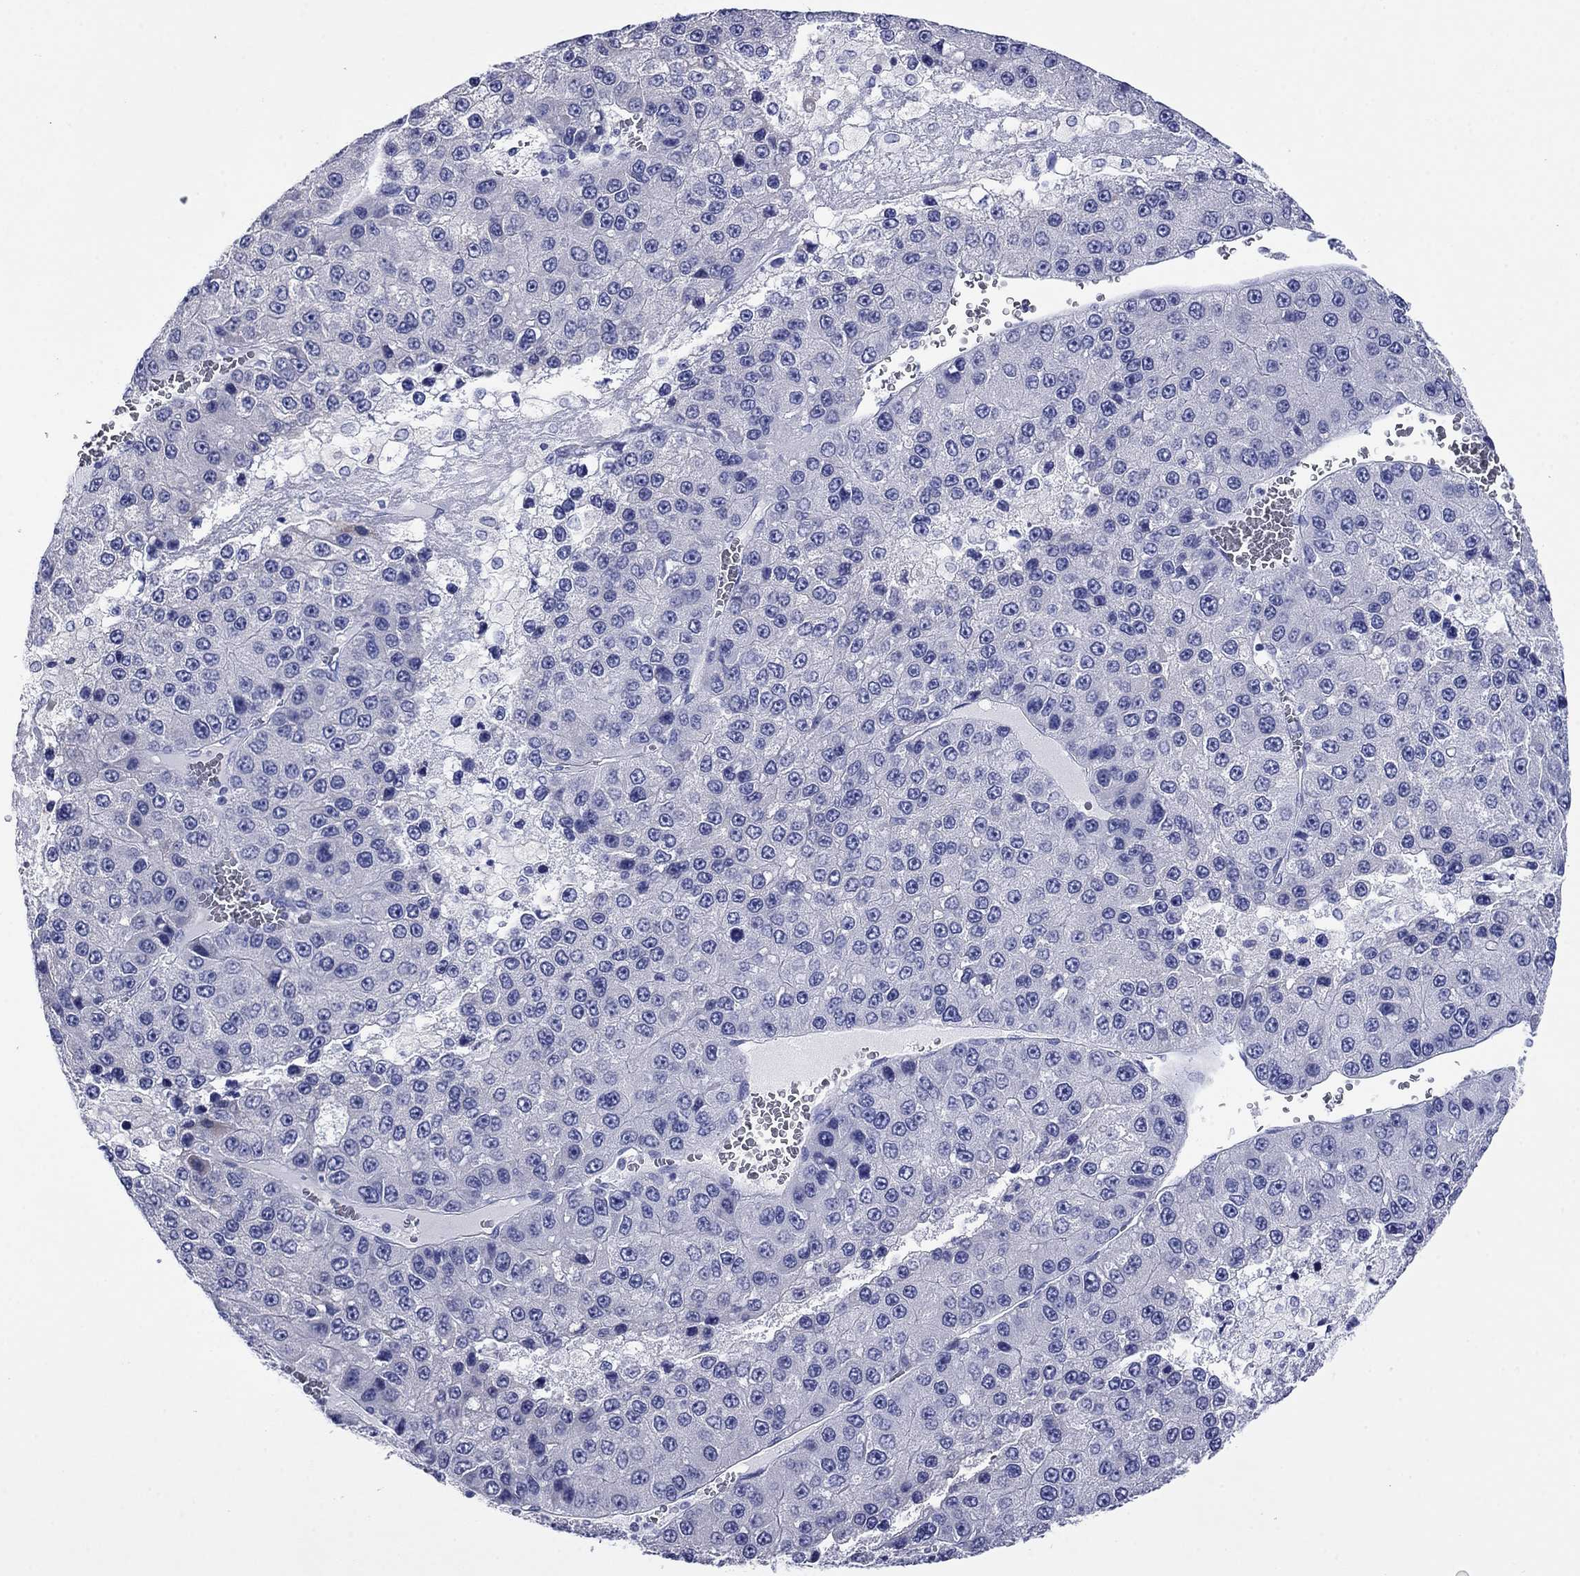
{"staining": {"intensity": "negative", "quantity": "none", "location": "none"}, "tissue": "liver cancer", "cell_type": "Tumor cells", "image_type": "cancer", "snomed": [{"axis": "morphology", "description": "Carcinoma, Hepatocellular, NOS"}, {"axis": "topography", "description": "Liver"}], "caption": "An immunohistochemistry photomicrograph of hepatocellular carcinoma (liver) is shown. There is no staining in tumor cells of hepatocellular carcinoma (liver). The staining was performed using DAB to visualize the protein expression in brown, while the nuclei were stained in blue with hematoxylin (Magnification: 20x).", "gene": "GIP", "patient": {"sex": "female", "age": 73}}